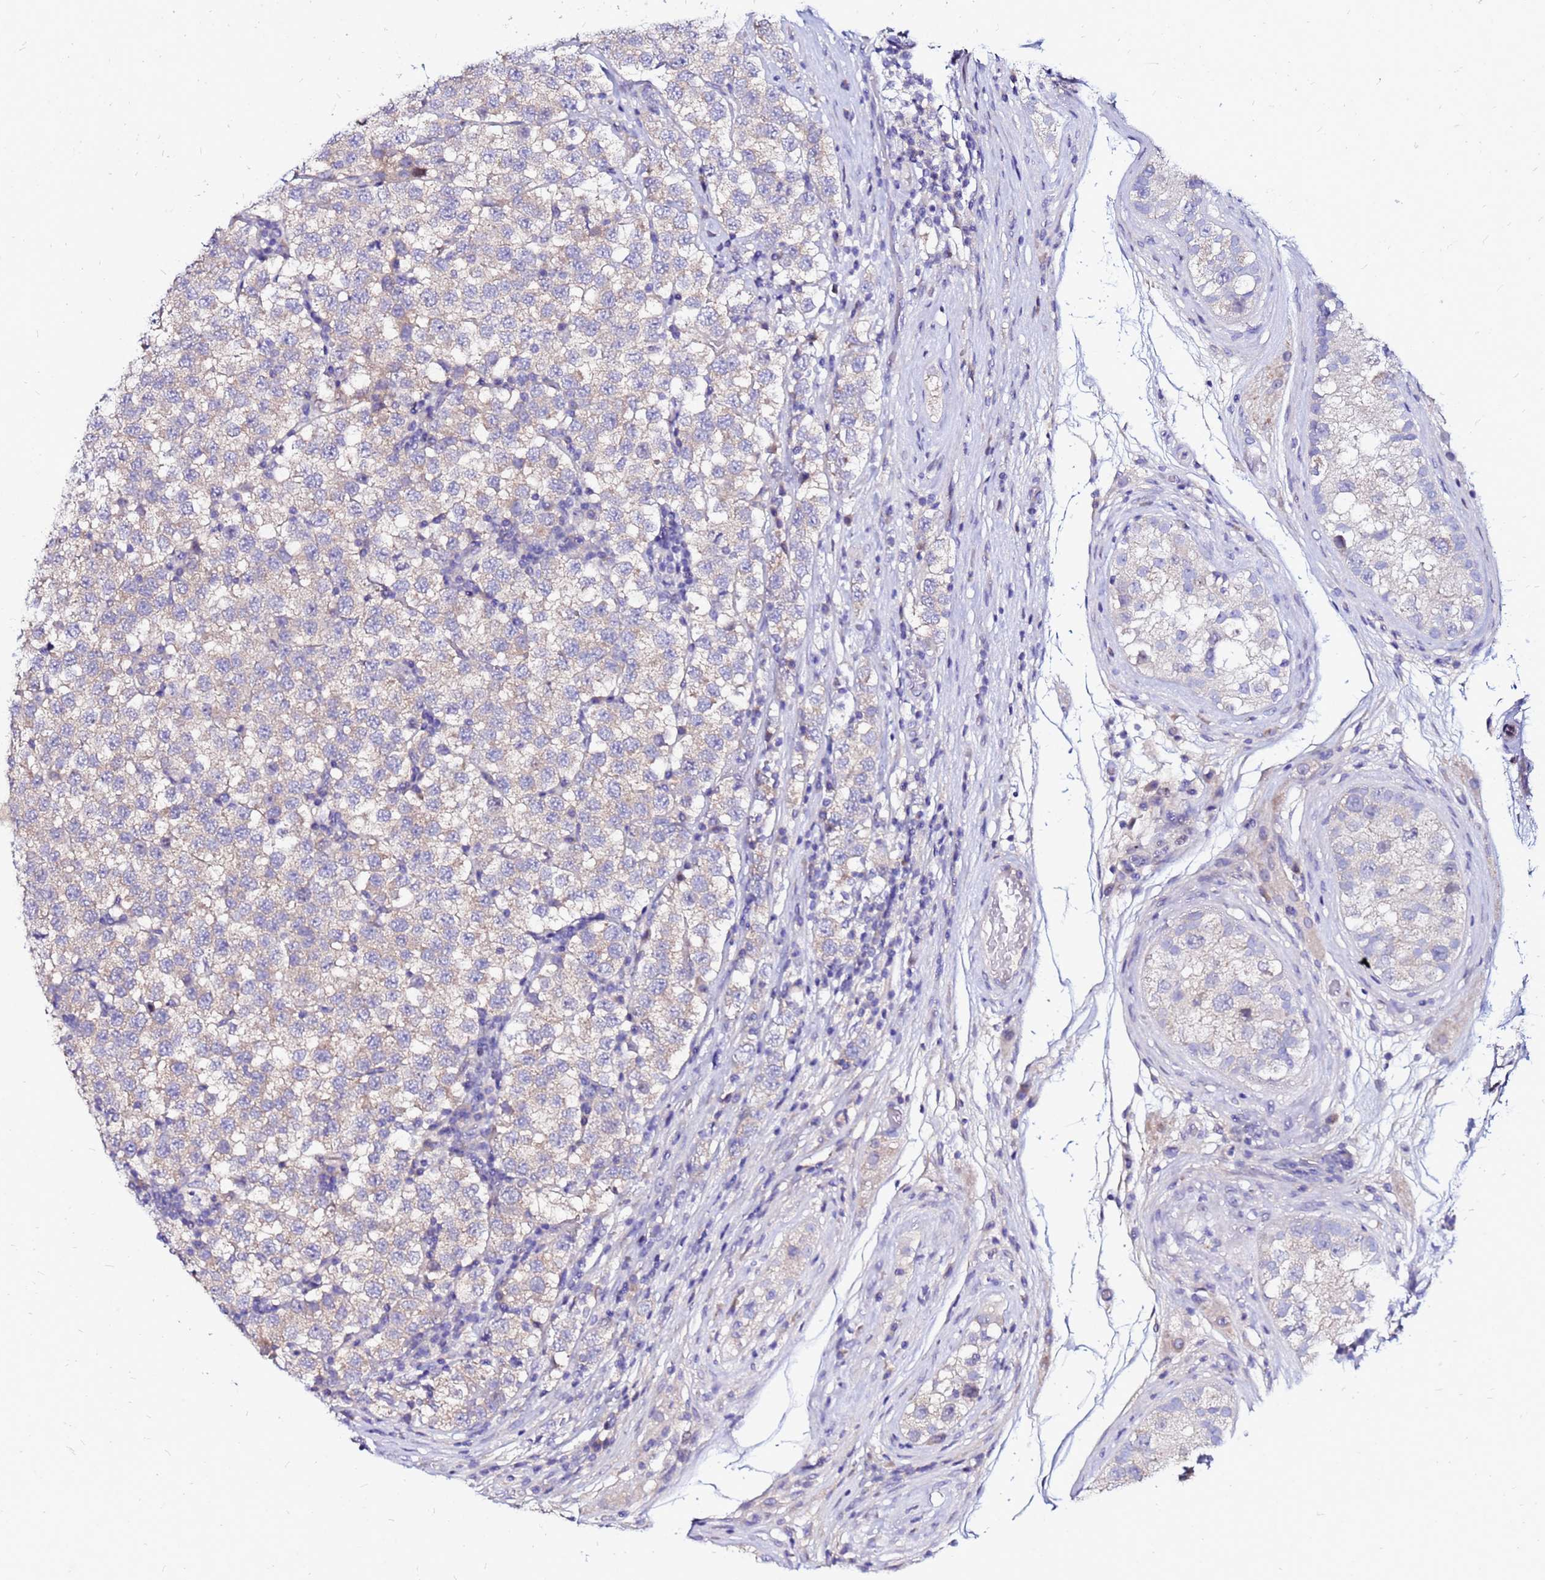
{"staining": {"intensity": "negative", "quantity": "none", "location": "none"}, "tissue": "testis cancer", "cell_type": "Tumor cells", "image_type": "cancer", "snomed": [{"axis": "morphology", "description": "Seminoma, NOS"}, {"axis": "topography", "description": "Testis"}], "caption": "Tumor cells show no significant protein staining in seminoma (testis).", "gene": "ARHGEF5", "patient": {"sex": "male", "age": 34}}